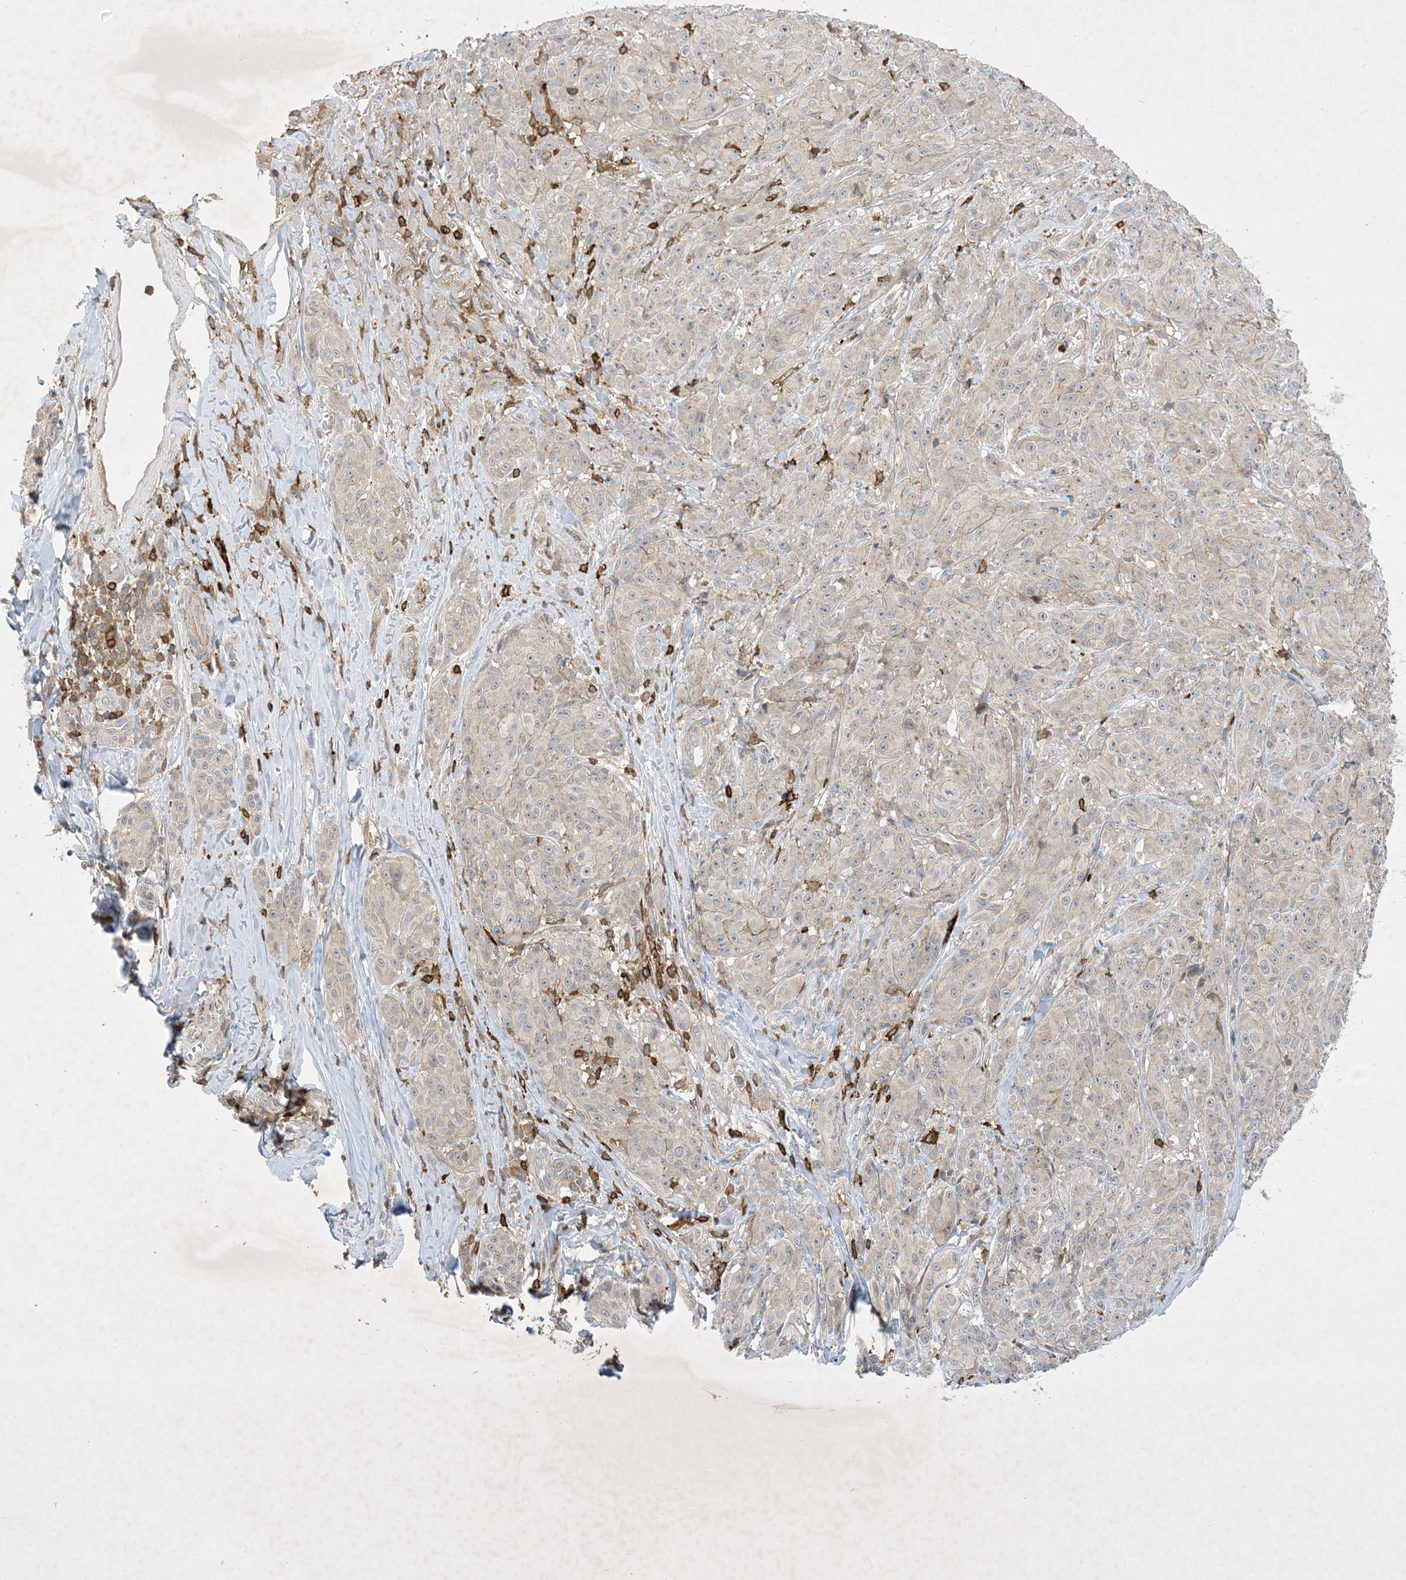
{"staining": {"intensity": "weak", "quantity": "<25%", "location": "cytoplasmic/membranous"}, "tissue": "melanoma", "cell_type": "Tumor cells", "image_type": "cancer", "snomed": [{"axis": "morphology", "description": "Malignant melanoma, NOS"}, {"axis": "topography", "description": "Skin"}], "caption": "The micrograph displays no significant staining in tumor cells of melanoma.", "gene": "AK9", "patient": {"sex": "male", "age": 73}}